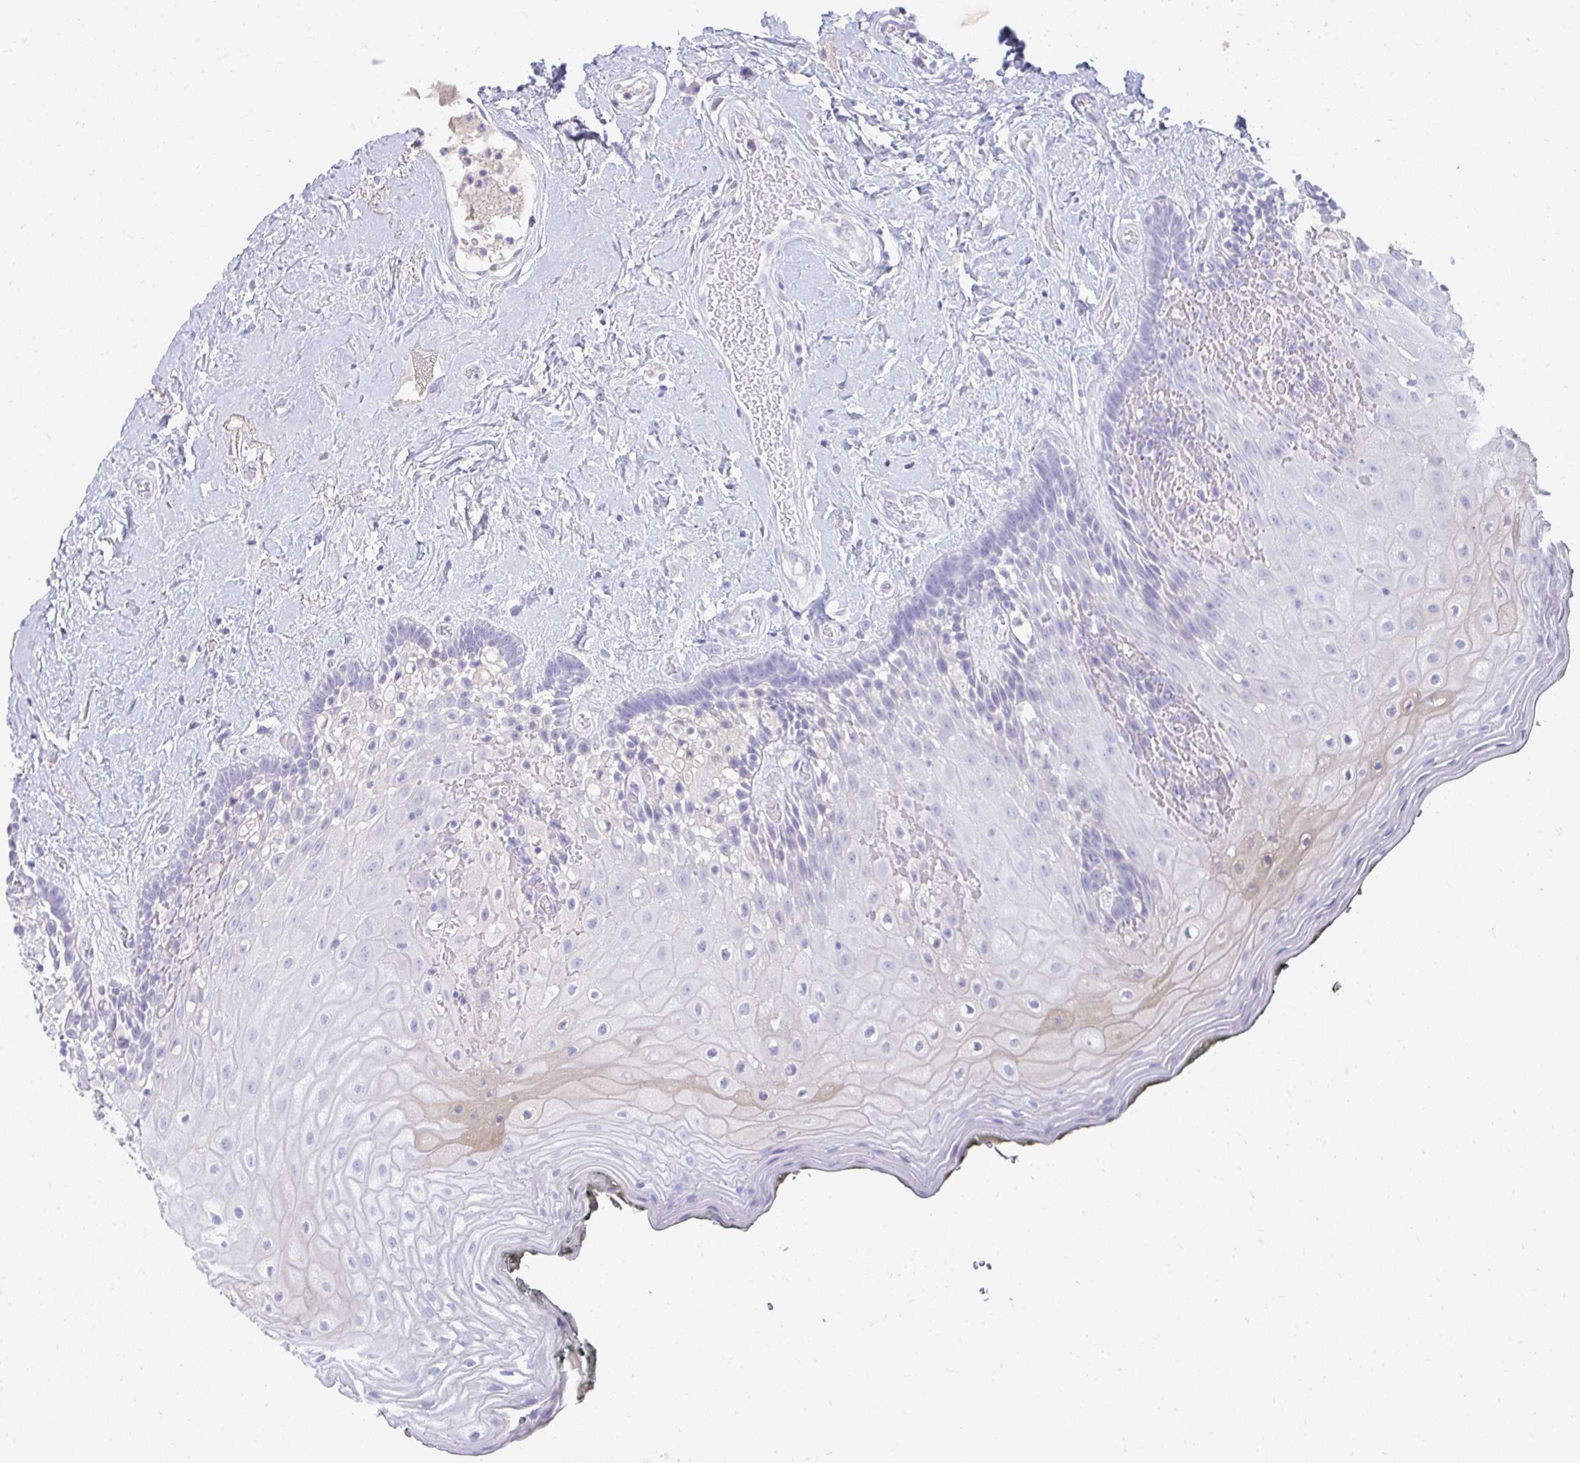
{"staining": {"intensity": "negative", "quantity": "none", "location": "none"}, "tissue": "oral mucosa", "cell_type": "Squamous epithelial cells", "image_type": "normal", "snomed": [{"axis": "morphology", "description": "Normal tissue, NOS"}, {"axis": "morphology", "description": "Squamous cell carcinoma, NOS"}, {"axis": "topography", "description": "Oral tissue"}, {"axis": "topography", "description": "Head-Neck"}], "caption": "A high-resolution histopathology image shows IHC staining of normal oral mucosa, which exhibits no significant positivity in squamous epithelial cells.", "gene": "TNNT1", "patient": {"sex": "male", "age": 64}}